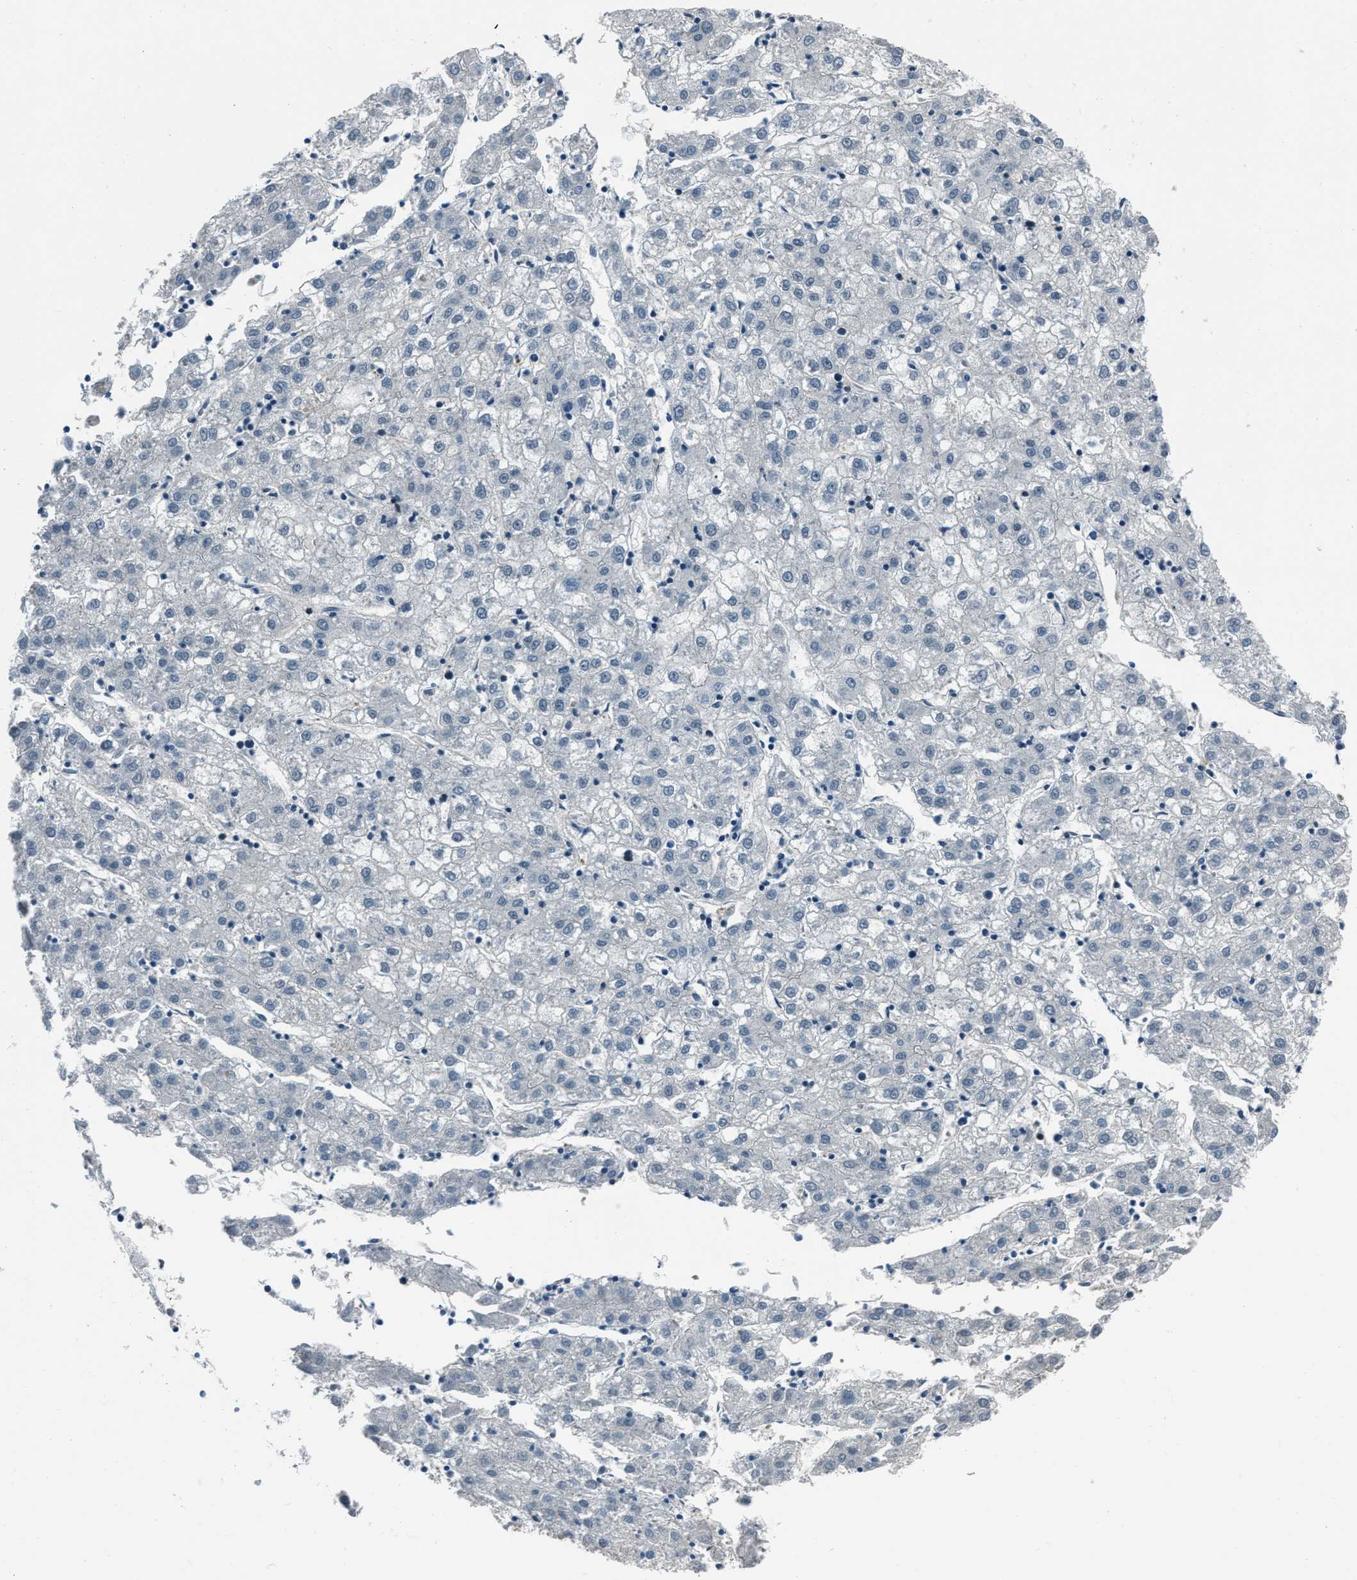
{"staining": {"intensity": "negative", "quantity": "none", "location": "none"}, "tissue": "liver cancer", "cell_type": "Tumor cells", "image_type": "cancer", "snomed": [{"axis": "morphology", "description": "Carcinoma, Hepatocellular, NOS"}, {"axis": "topography", "description": "Liver"}], "caption": "Immunohistochemistry (IHC) of human liver cancer reveals no expression in tumor cells.", "gene": "NUDCD3", "patient": {"sex": "male", "age": 72}}